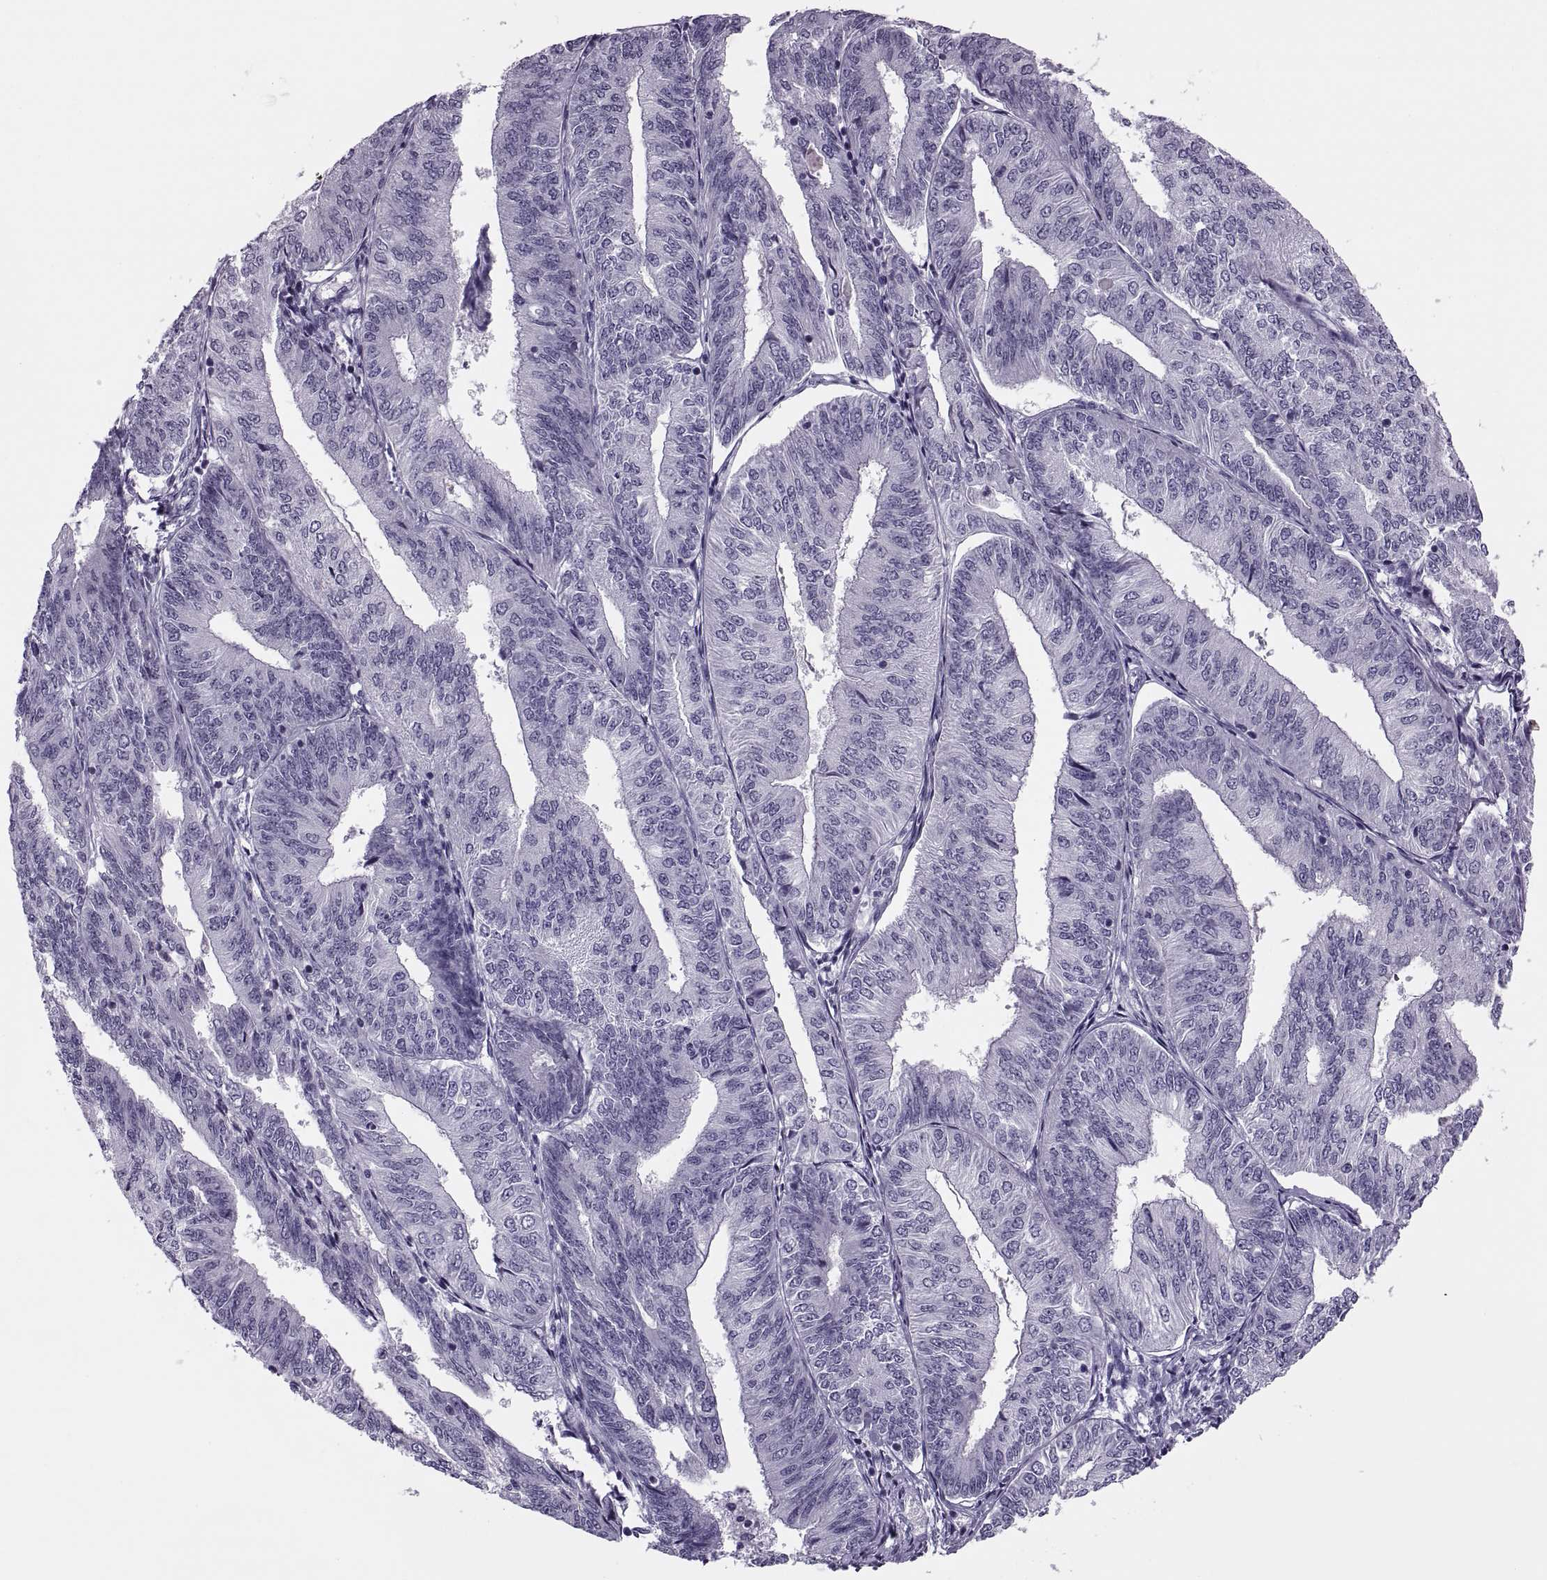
{"staining": {"intensity": "negative", "quantity": "none", "location": "none"}, "tissue": "endometrial cancer", "cell_type": "Tumor cells", "image_type": "cancer", "snomed": [{"axis": "morphology", "description": "Adenocarcinoma, NOS"}, {"axis": "topography", "description": "Endometrium"}], "caption": "Adenocarcinoma (endometrial) was stained to show a protein in brown. There is no significant expression in tumor cells. (Stains: DAB immunohistochemistry (IHC) with hematoxylin counter stain, Microscopy: brightfield microscopy at high magnification).", "gene": "SYNGR4", "patient": {"sex": "female", "age": 58}}